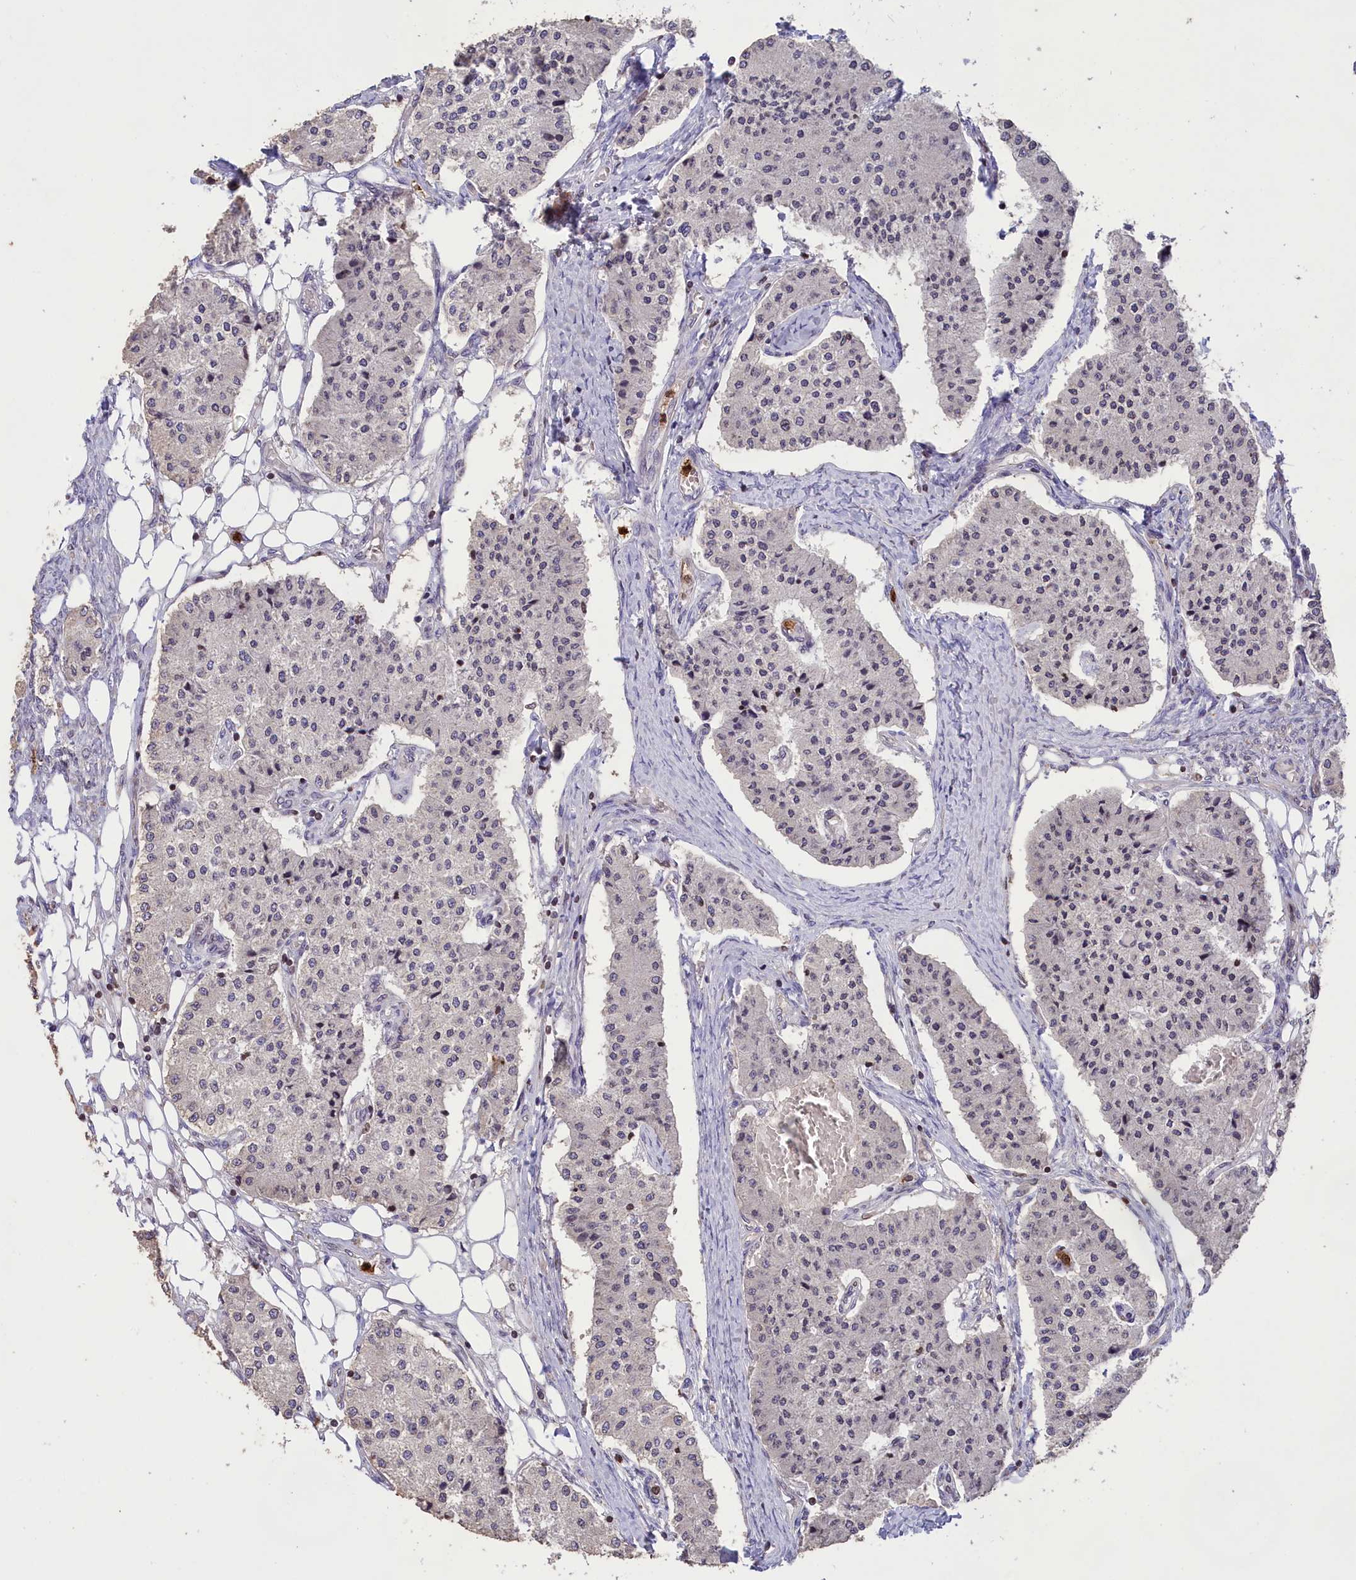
{"staining": {"intensity": "negative", "quantity": "none", "location": "none"}, "tissue": "carcinoid", "cell_type": "Tumor cells", "image_type": "cancer", "snomed": [{"axis": "morphology", "description": "Carcinoid, malignant, NOS"}, {"axis": "topography", "description": "Colon"}], "caption": "The histopathology image demonstrates no staining of tumor cells in carcinoid (malignant).", "gene": "PKHD1L1", "patient": {"sex": "female", "age": 52}}